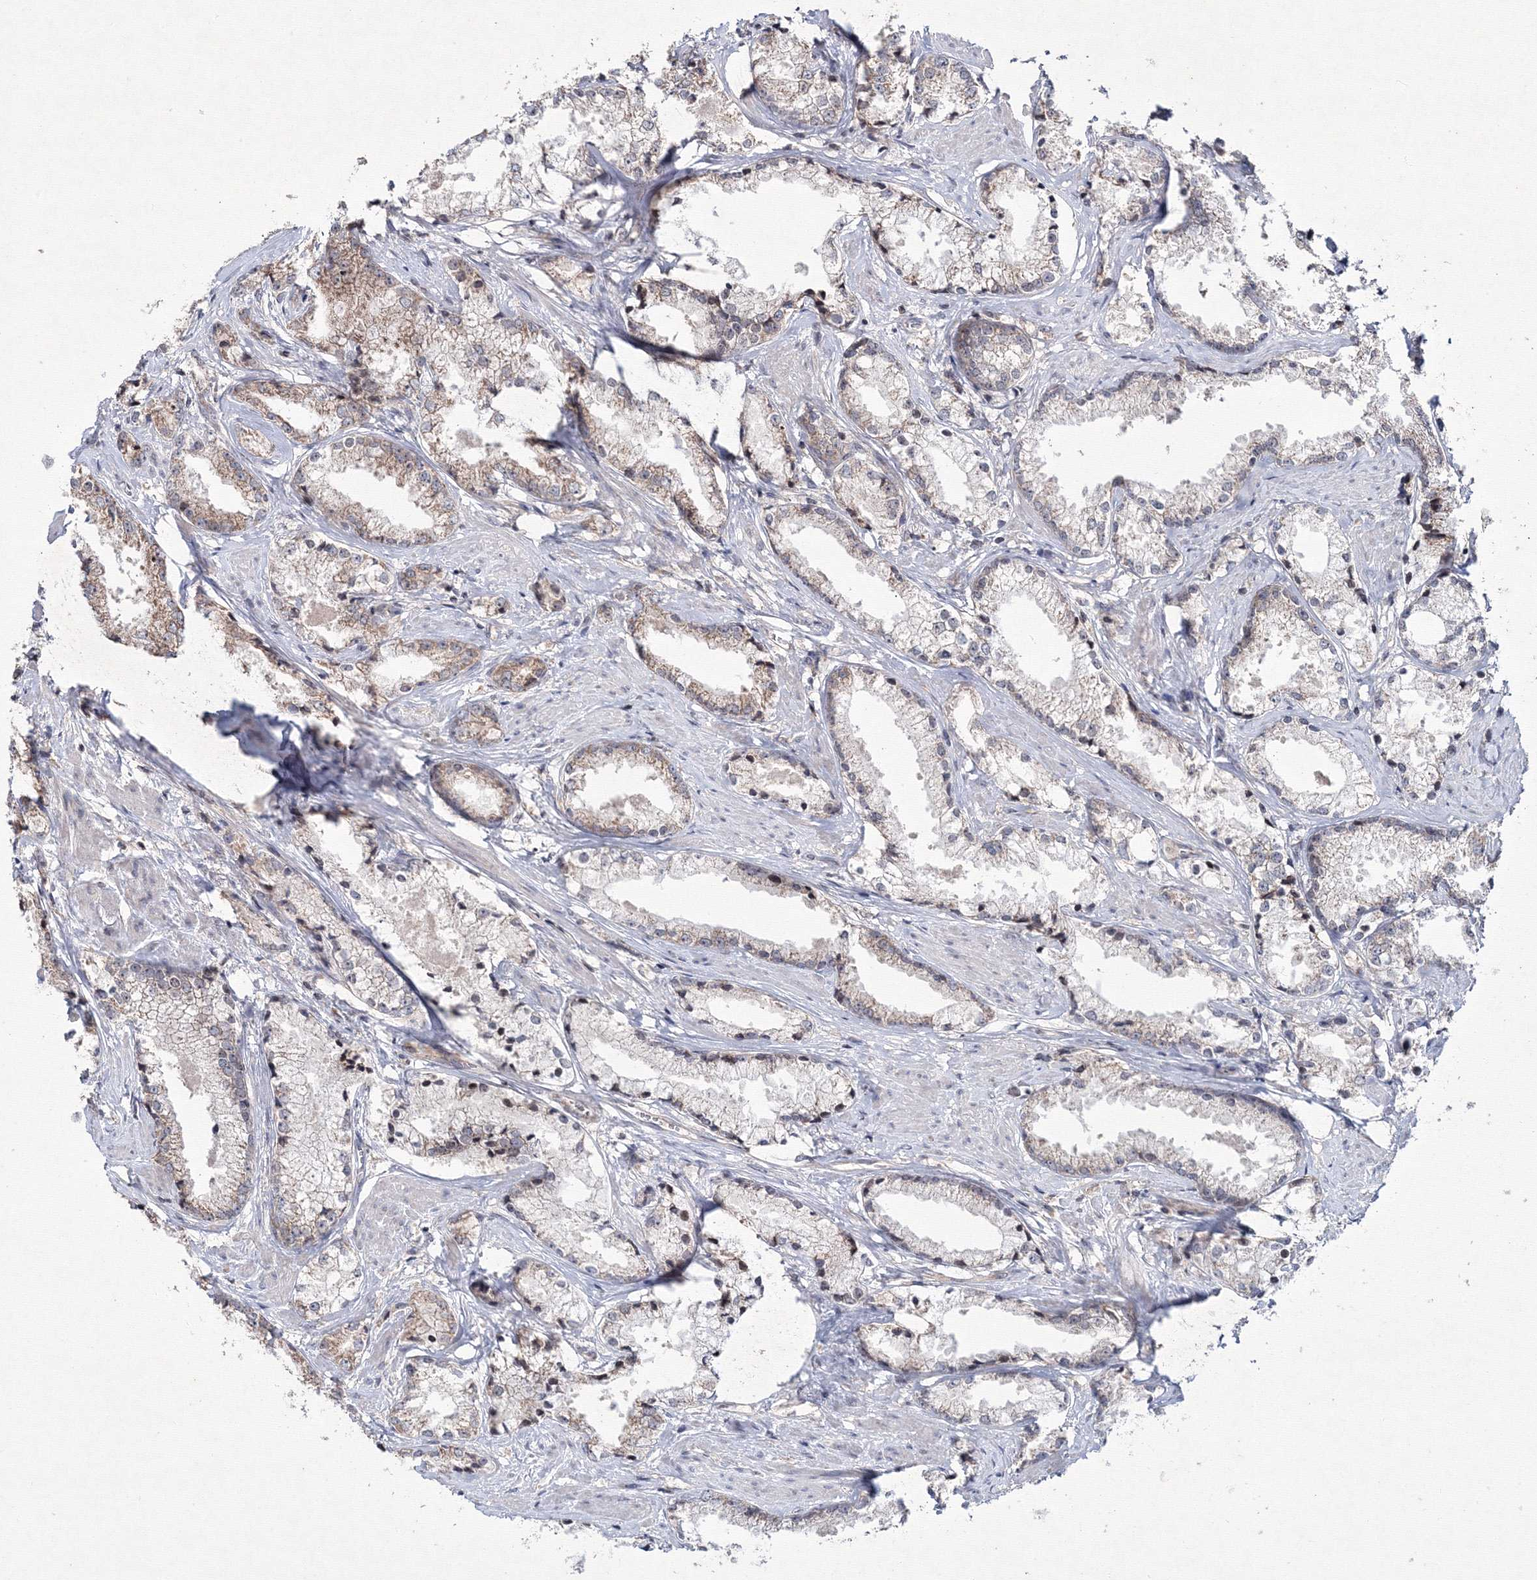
{"staining": {"intensity": "weak", "quantity": "25%-75%", "location": "cytoplasmic/membranous"}, "tissue": "prostate cancer", "cell_type": "Tumor cells", "image_type": "cancer", "snomed": [{"axis": "morphology", "description": "Adenocarcinoma, High grade"}, {"axis": "topography", "description": "Prostate"}], "caption": "There is low levels of weak cytoplasmic/membranous expression in tumor cells of prostate adenocarcinoma (high-grade), as demonstrated by immunohistochemical staining (brown color).", "gene": "MKRN2", "patient": {"sex": "male", "age": 66}}